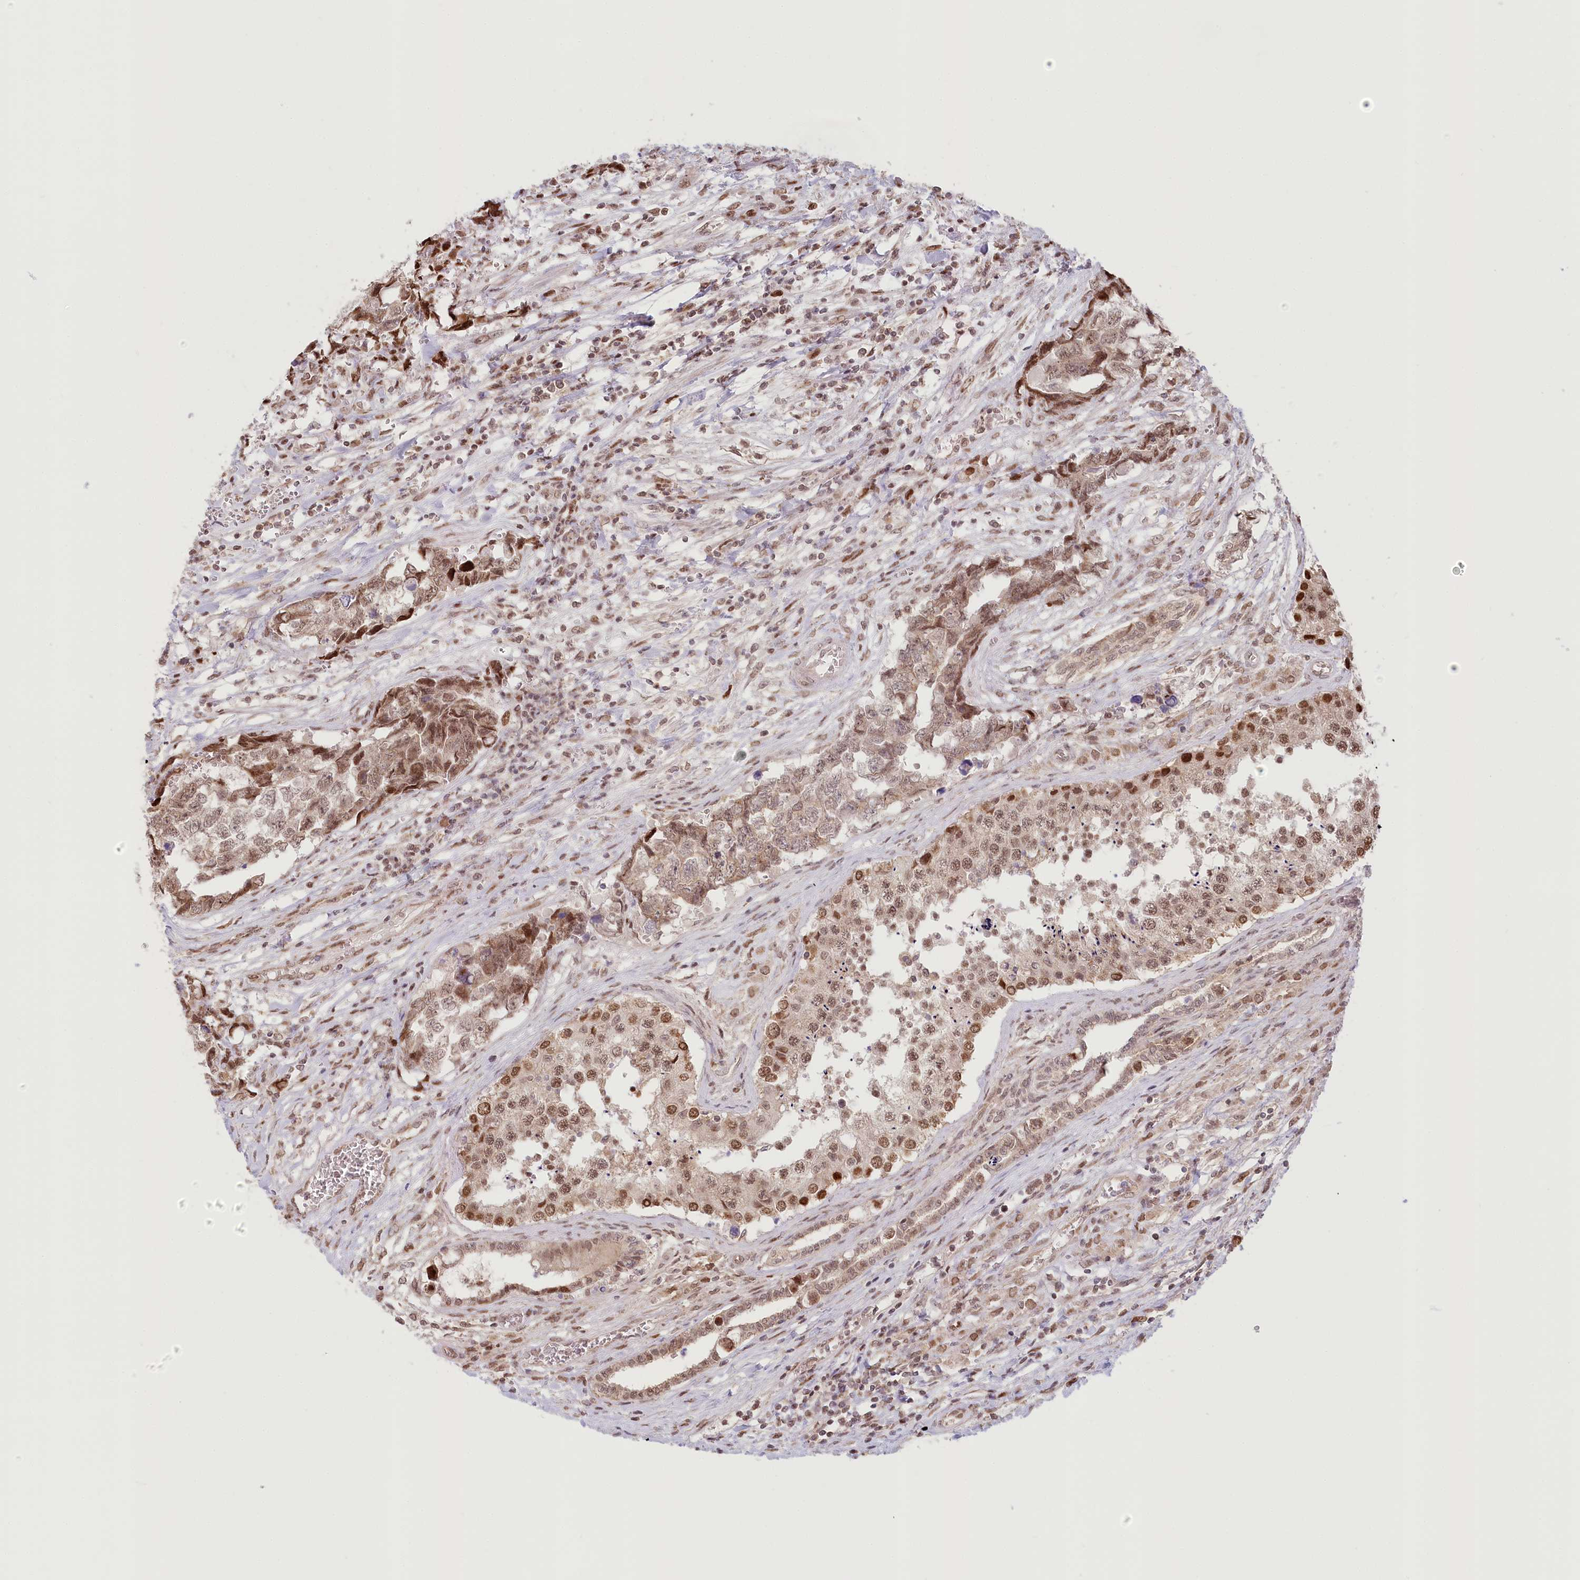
{"staining": {"intensity": "moderate", "quantity": ">75%", "location": "nuclear"}, "tissue": "testis cancer", "cell_type": "Tumor cells", "image_type": "cancer", "snomed": [{"axis": "morphology", "description": "Carcinoma, Embryonal, NOS"}, {"axis": "topography", "description": "Testis"}], "caption": "A micrograph of embryonal carcinoma (testis) stained for a protein displays moderate nuclear brown staining in tumor cells. (DAB (3,3'-diaminobenzidine) IHC with brightfield microscopy, high magnification).", "gene": "PYURF", "patient": {"sex": "male", "age": 31}}